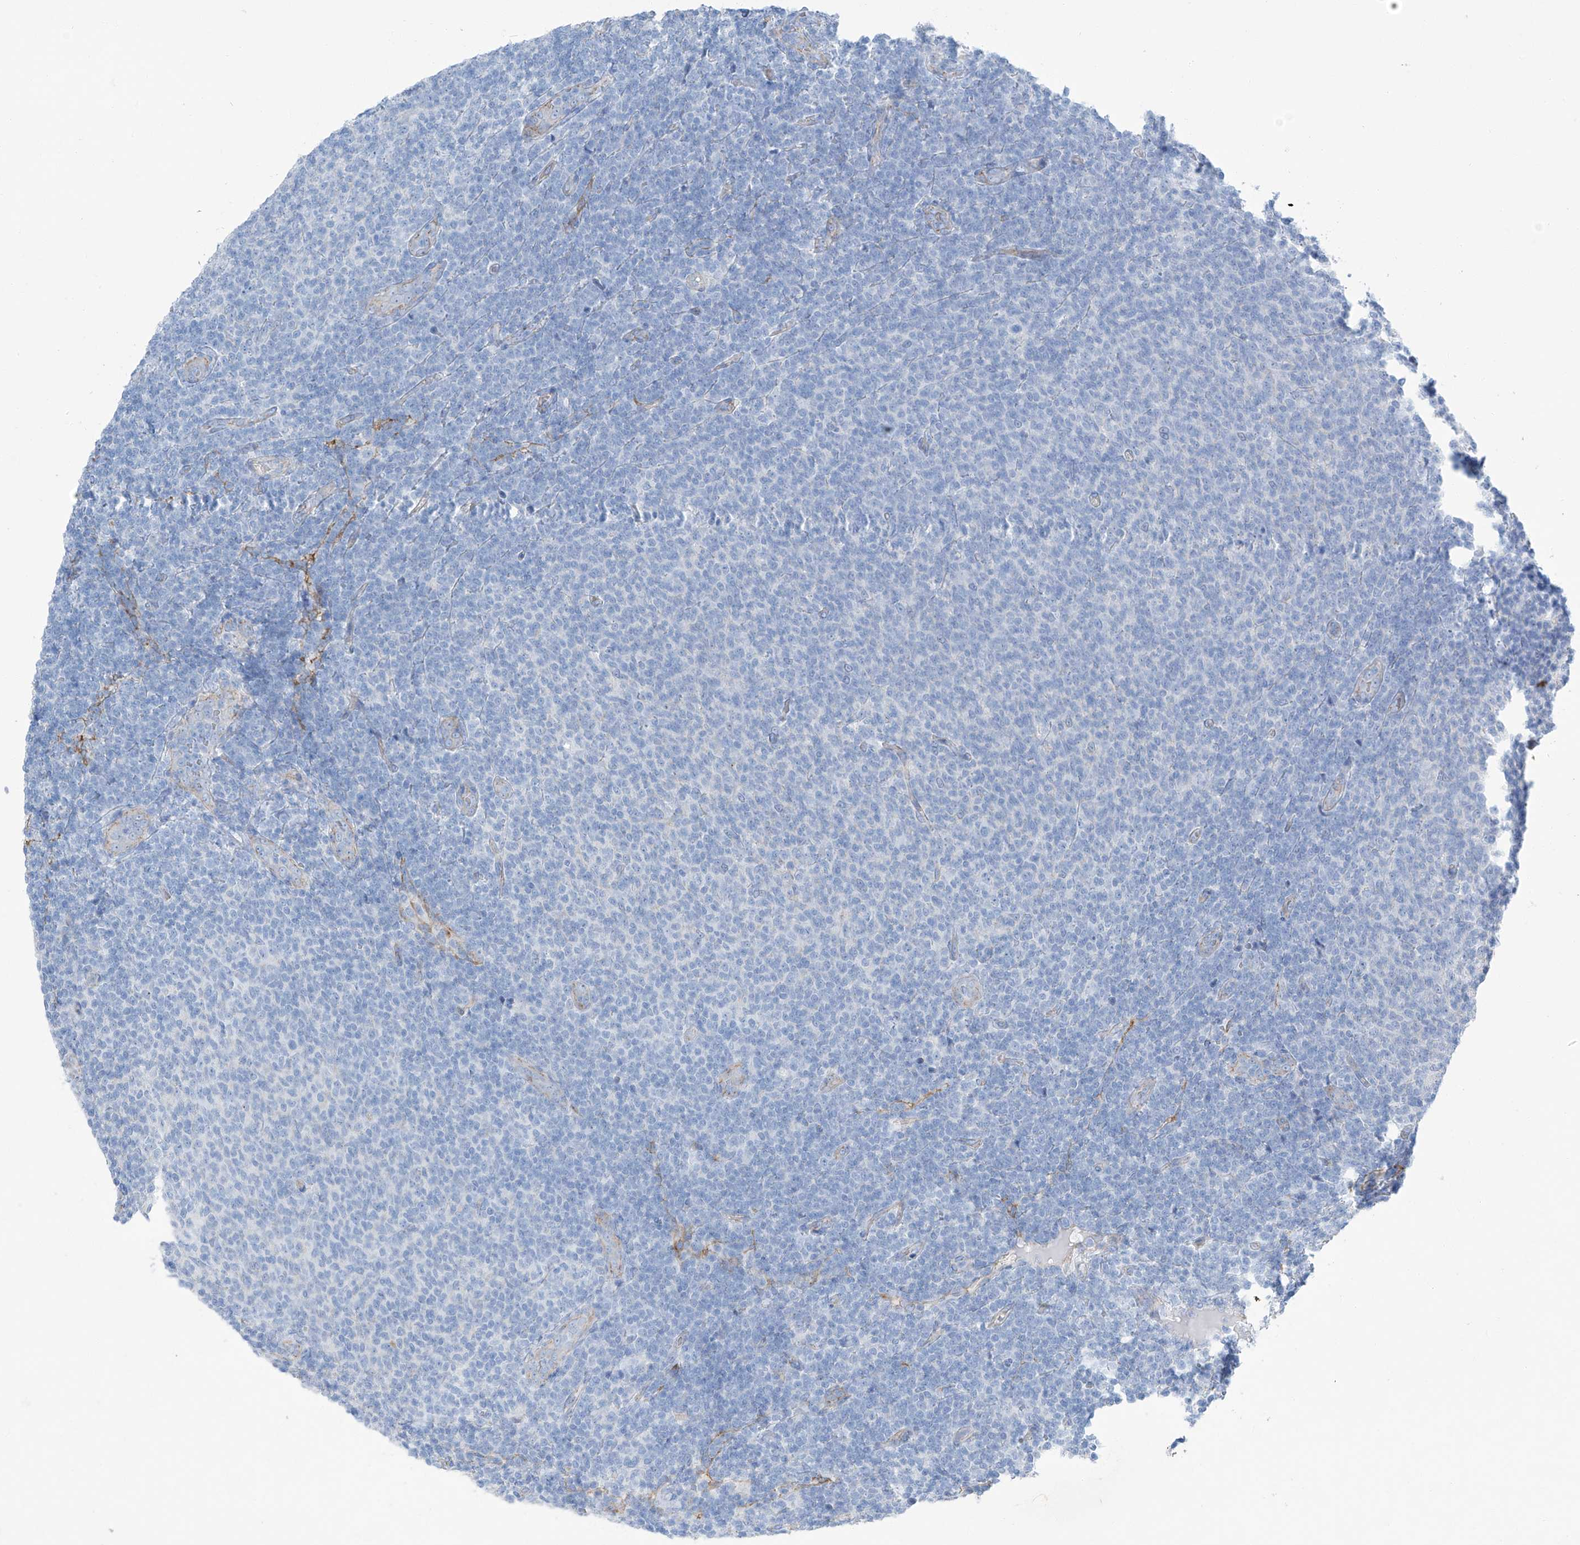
{"staining": {"intensity": "negative", "quantity": "none", "location": "none"}, "tissue": "lymphoma", "cell_type": "Tumor cells", "image_type": "cancer", "snomed": [{"axis": "morphology", "description": "Malignant lymphoma, non-Hodgkin's type, Low grade"}, {"axis": "topography", "description": "Lymph node"}], "caption": "A micrograph of low-grade malignant lymphoma, non-Hodgkin's type stained for a protein displays no brown staining in tumor cells. The staining was performed using DAB (3,3'-diaminobenzidine) to visualize the protein expression in brown, while the nuclei were stained in blue with hematoxylin (Magnification: 20x).", "gene": "MAGI1", "patient": {"sex": "male", "age": 66}}